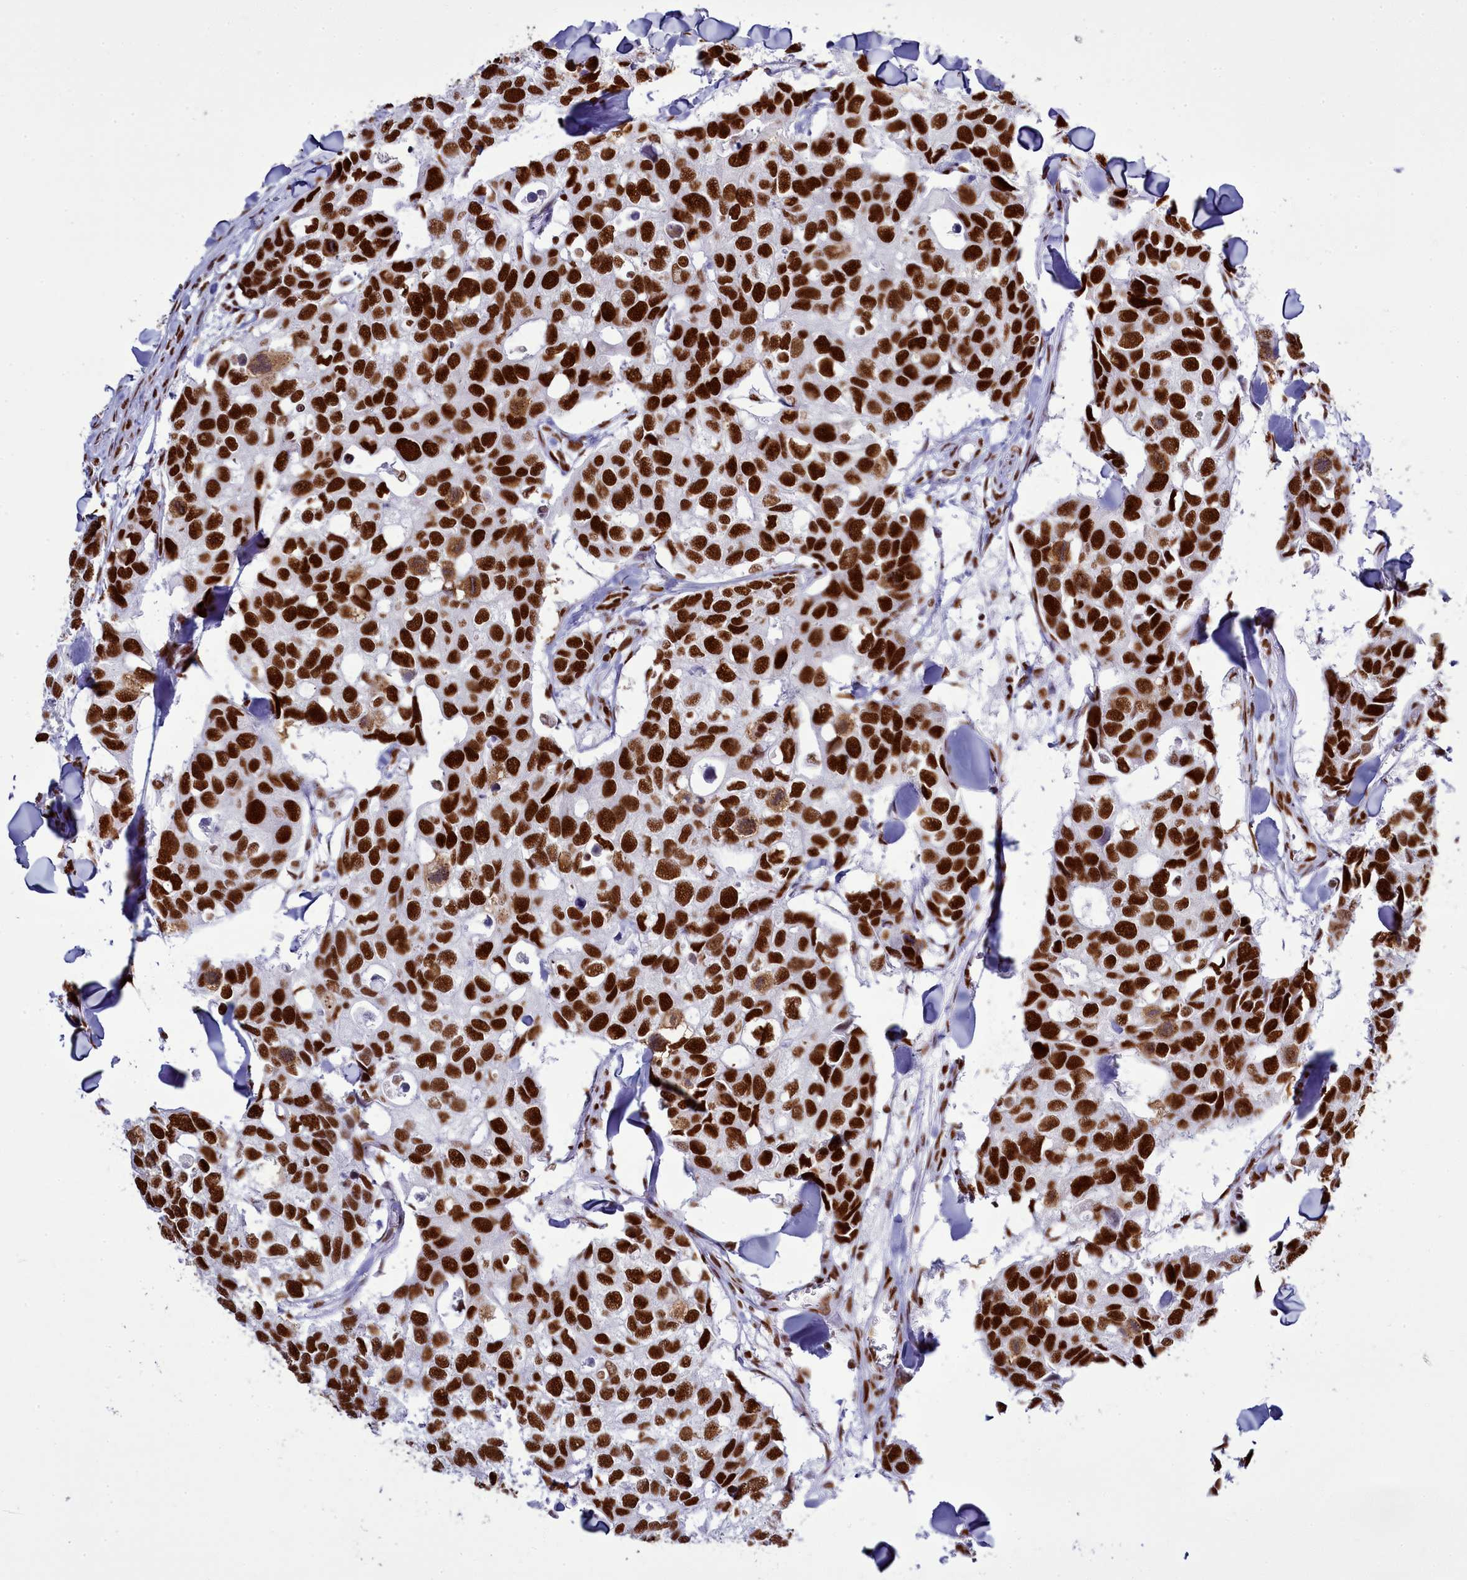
{"staining": {"intensity": "strong", "quantity": ">75%", "location": "nuclear"}, "tissue": "breast cancer", "cell_type": "Tumor cells", "image_type": "cancer", "snomed": [{"axis": "morphology", "description": "Duct carcinoma"}, {"axis": "topography", "description": "Breast"}], "caption": "Immunohistochemistry (IHC) photomicrograph of human breast invasive ductal carcinoma stained for a protein (brown), which displays high levels of strong nuclear positivity in approximately >75% of tumor cells.", "gene": "RALY", "patient": {"sex": "female", "age": 83}}